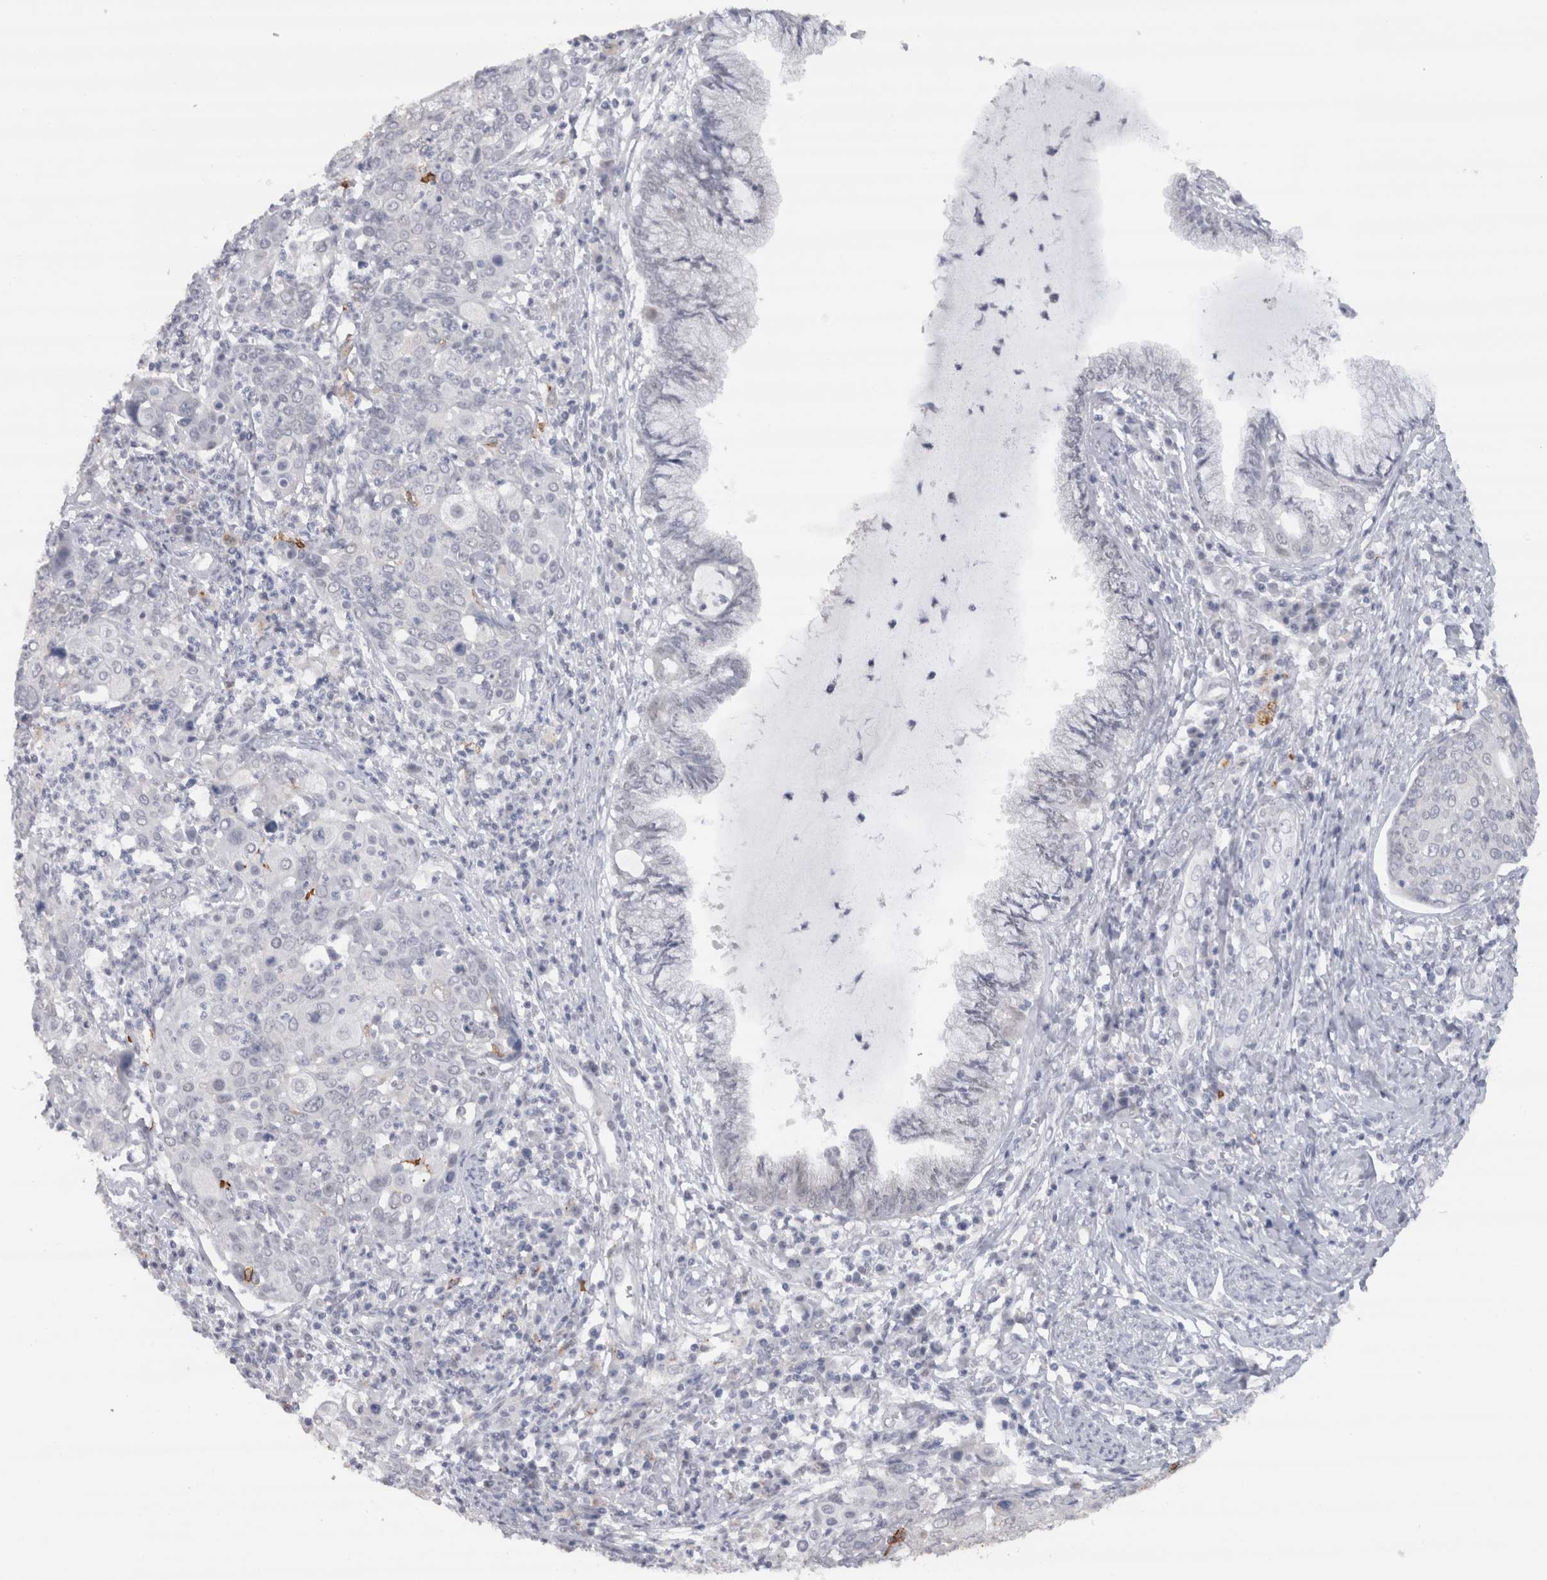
{"staining": {"intensity": "negative", "quantity": "none", "location": "none"}, "tissue": "cervical cancer", "cell_type": "Tumor cells", "image_type": "cancer", "snomed": [{"axis": "morphology", "description": "Squamous cell carcinoma, NOS"}, {"axis": "topography", "description": "Cervix"}], "caption": "Cervical cancer (squamous cell carcinoma) was stained to show a protein in brown. There is no significant staining in tumor cells.", "gene": "CDH17", "patient": {"sex": "female", "age": 40}}